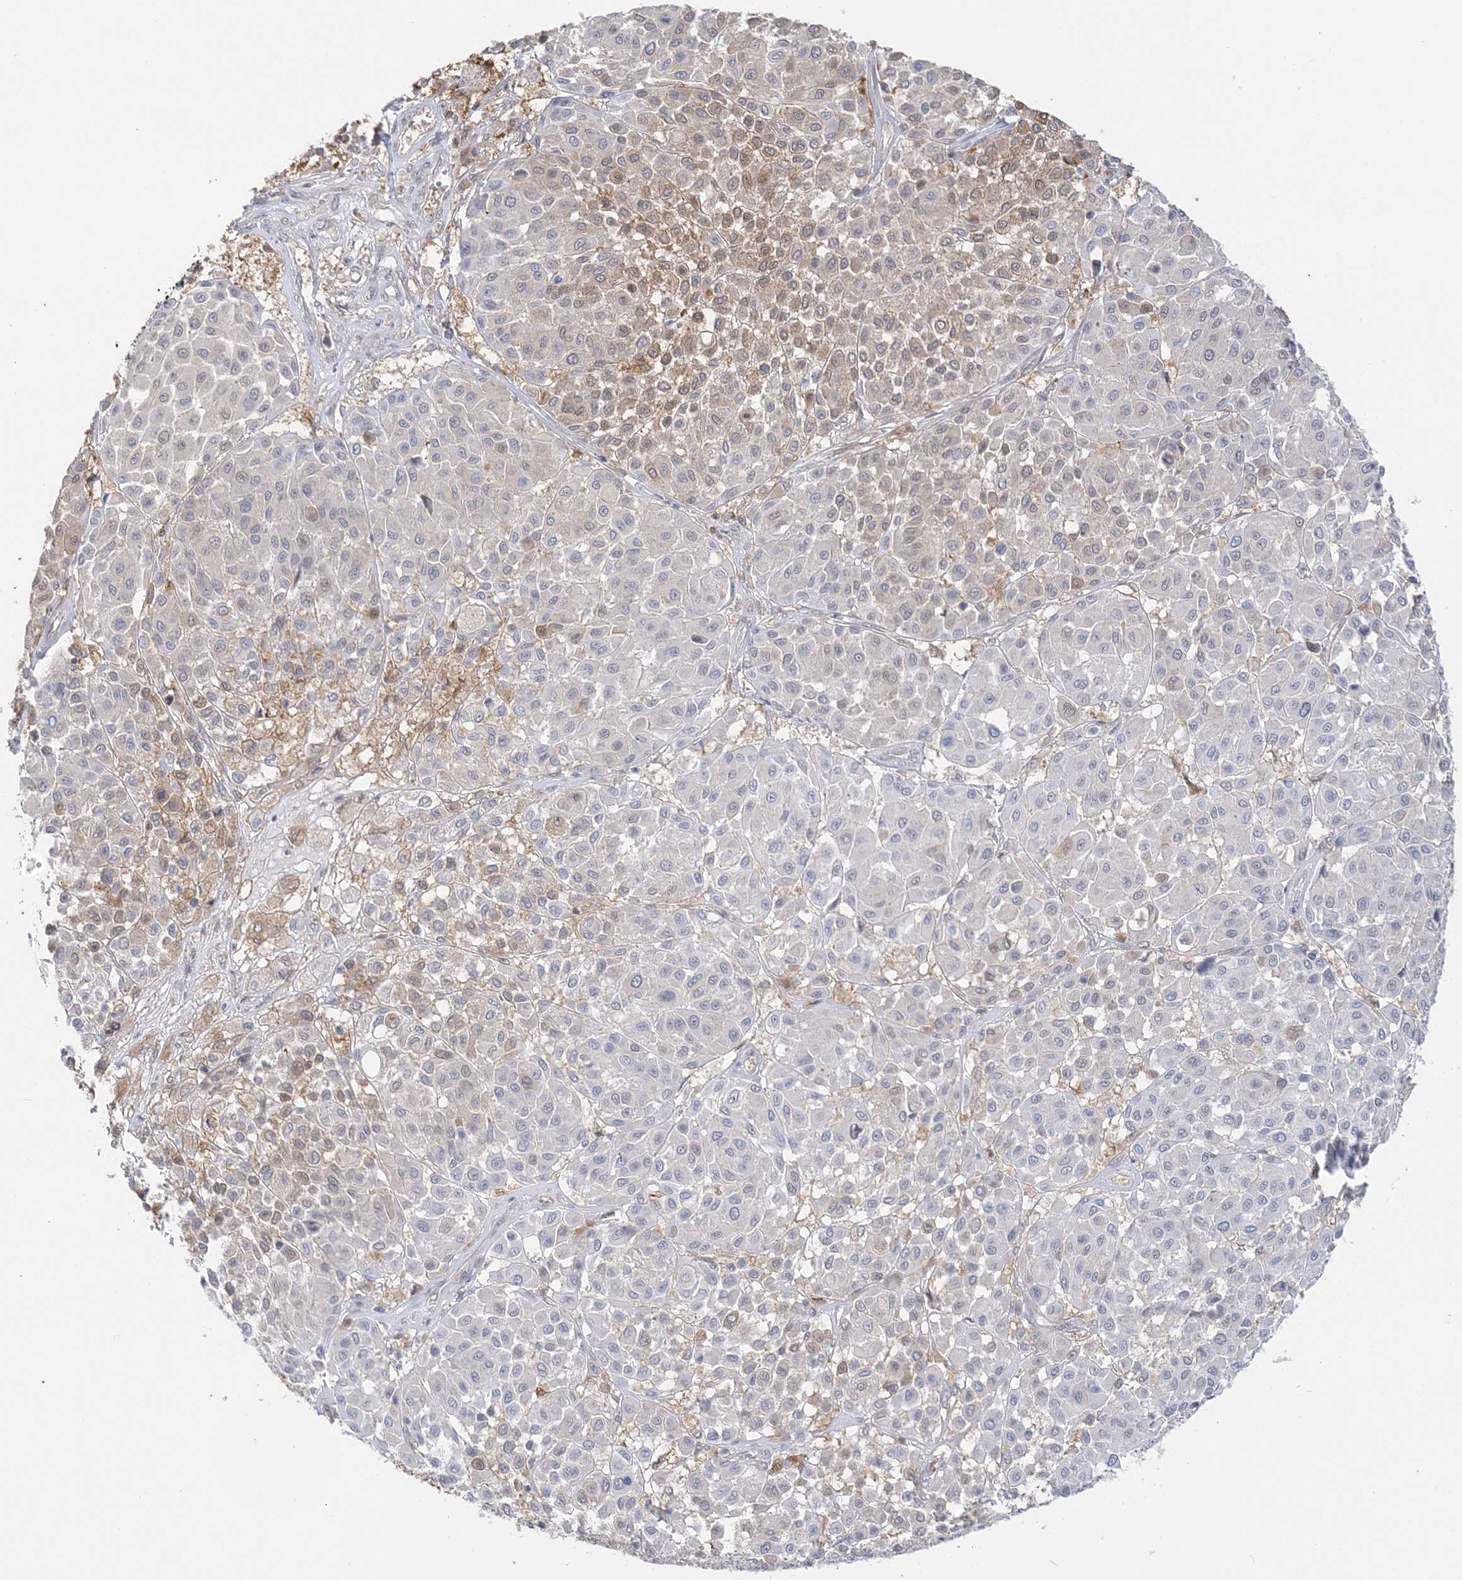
{"staining": {"intensity": "weak", "quantity": "25%-75%", "location": "cytoplasmic/membranous,nuclear"}, "tissue": "melanoma", "cell_type": "Tumor cells", "image_type": "cancer", "snomed": [{"axis": "morphology", "description": "Malignant melanoma, Metastatic site"}, {"axis": "topography", "description": "Soft tissue"}], "caption": "DAB (3,3'-diaminobenzidine) immunohistochemical staining of human malignant melanoma (metastatic site) demonstrates weak cytoplasmic/membranous and nuclear protein positivity in approximately 25%-75% of tumor cells.", "gene": "THADA", "patient": {"sex": "male", "age": 41}}